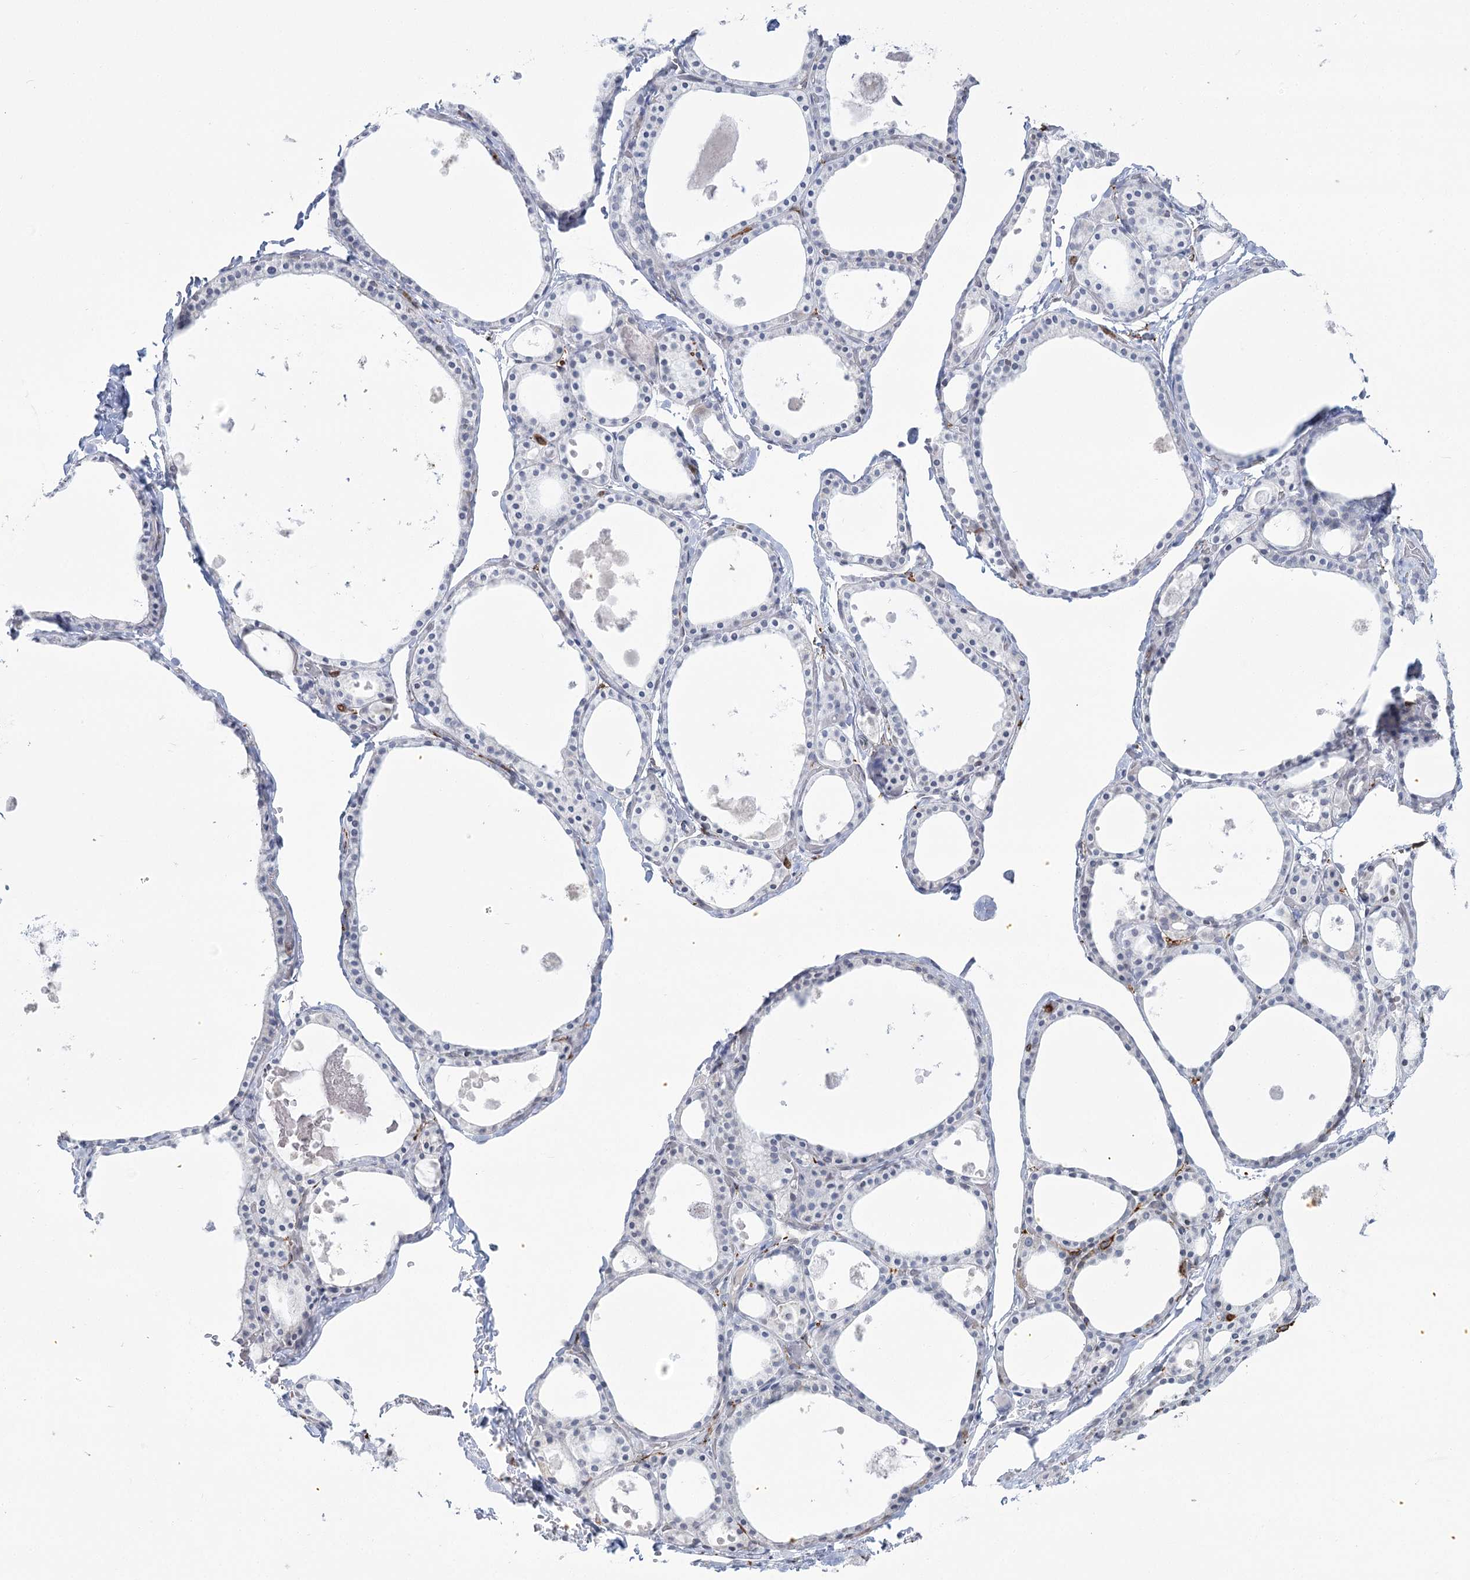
{"staining": {"intensity": "negative", "quantity": "none", "location": "none"}, "tissue": "thyroid gland", "cell_type": "Glandular cells", "image_type": "normal", "snomed": [{"axis": "morphology", "description": "Normal tissue, NOS"}, {"axis": "topography", "description": "Thyroid gland"}], "caption": "A photomicrograph of human thyroid gland is negative for staining in glandular cells. The staining is performed using DAB brown chromogen with nuclei counter-stained in using hematoxylin.", "gene": "C11orf1", "patient": {"sex": "male", "age": 56}}